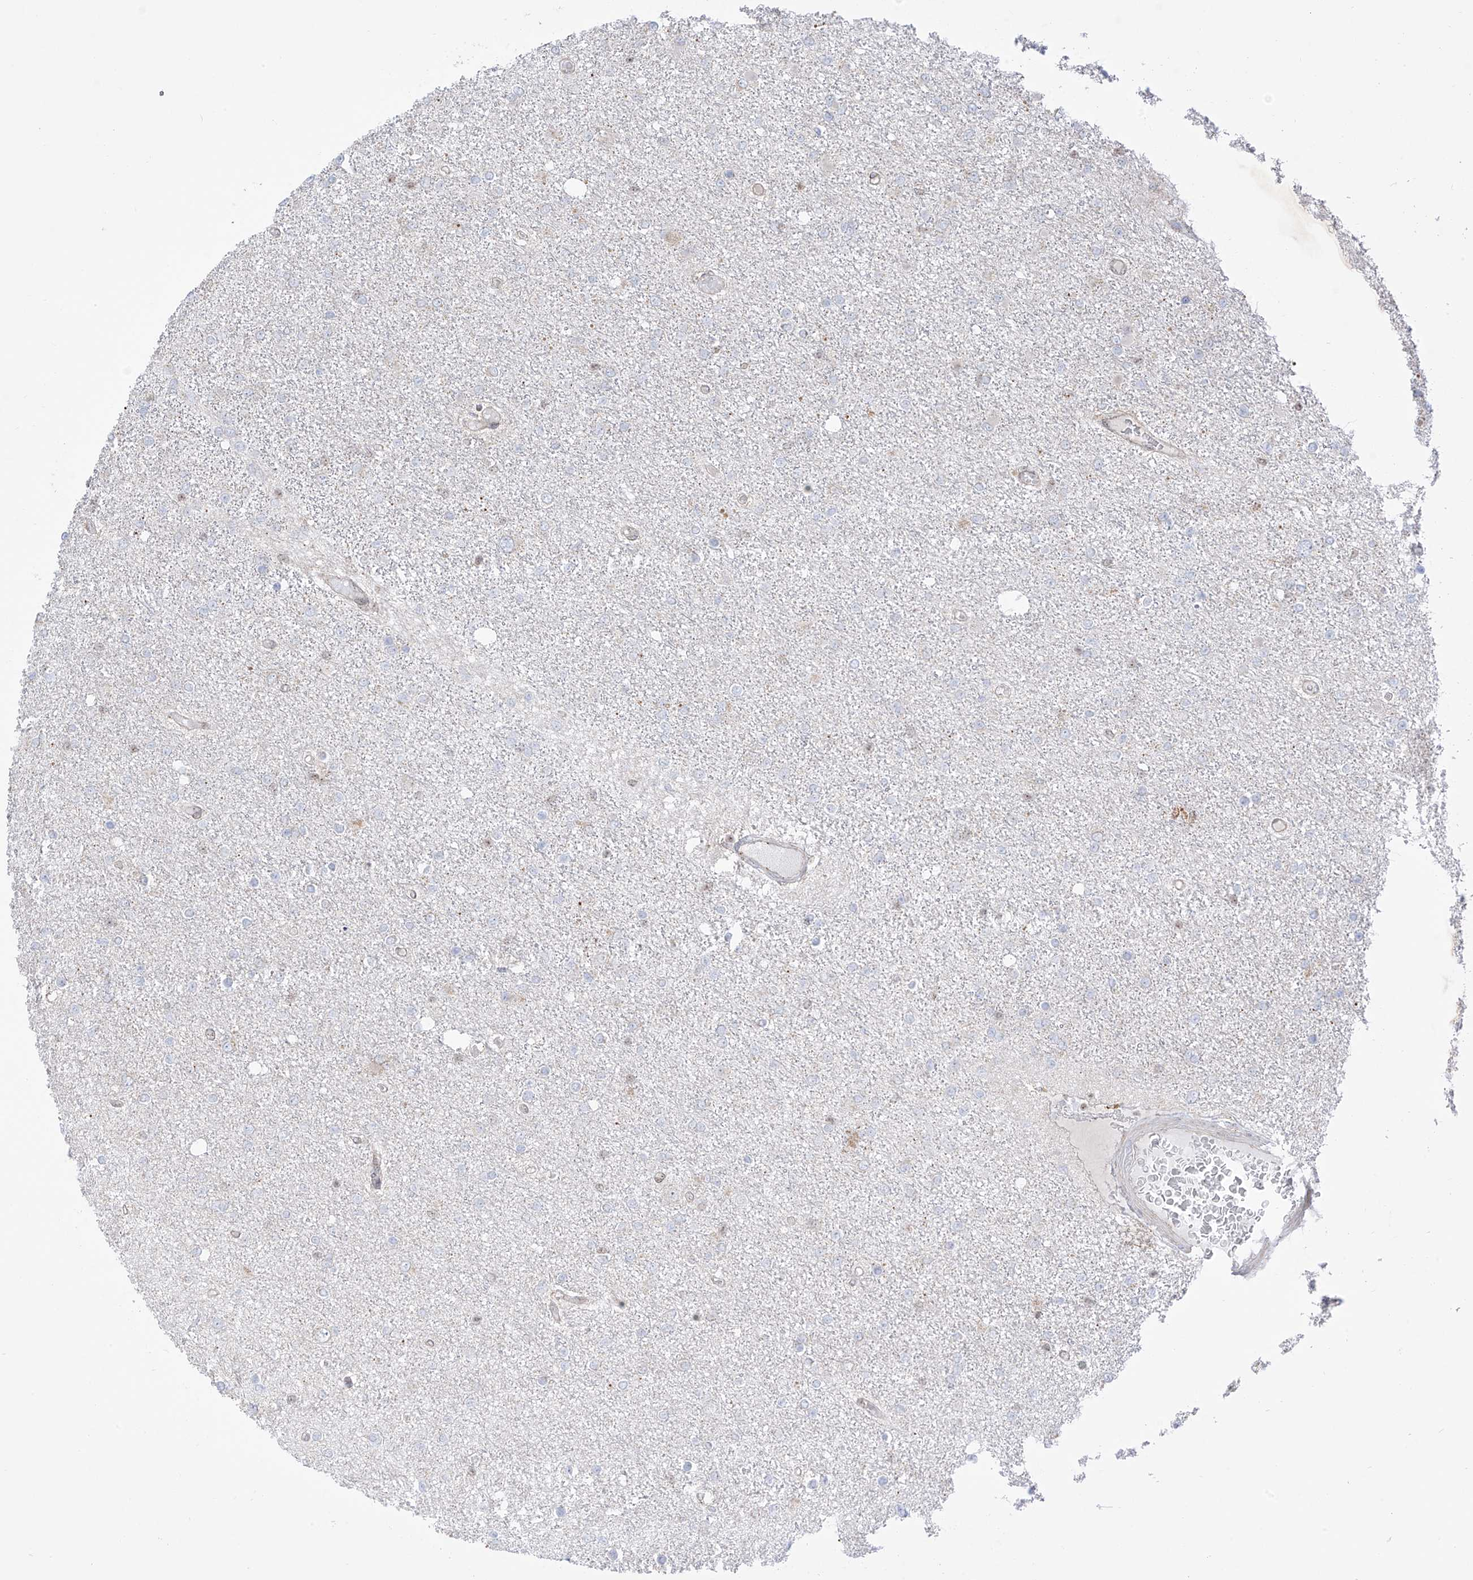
{"staining": {"intensity": "negative", "quantity": "none", "location": "none"}, "tissue": "glioma", "cell_type": "Tumor cells", "image_type": "cancer", "snomed": [{"axis": "morphology", "description": "Glioma, malignant, Low grade"}, {"axis": "topography", "description": "Brain"}], "caption": "Immunohistochemistry (IHC) of malignant glioma (low-grade) shows no positivity in tumor cells.", "gene": "ZBTB8A", "patient": {"sex": "female", "age": 22}}